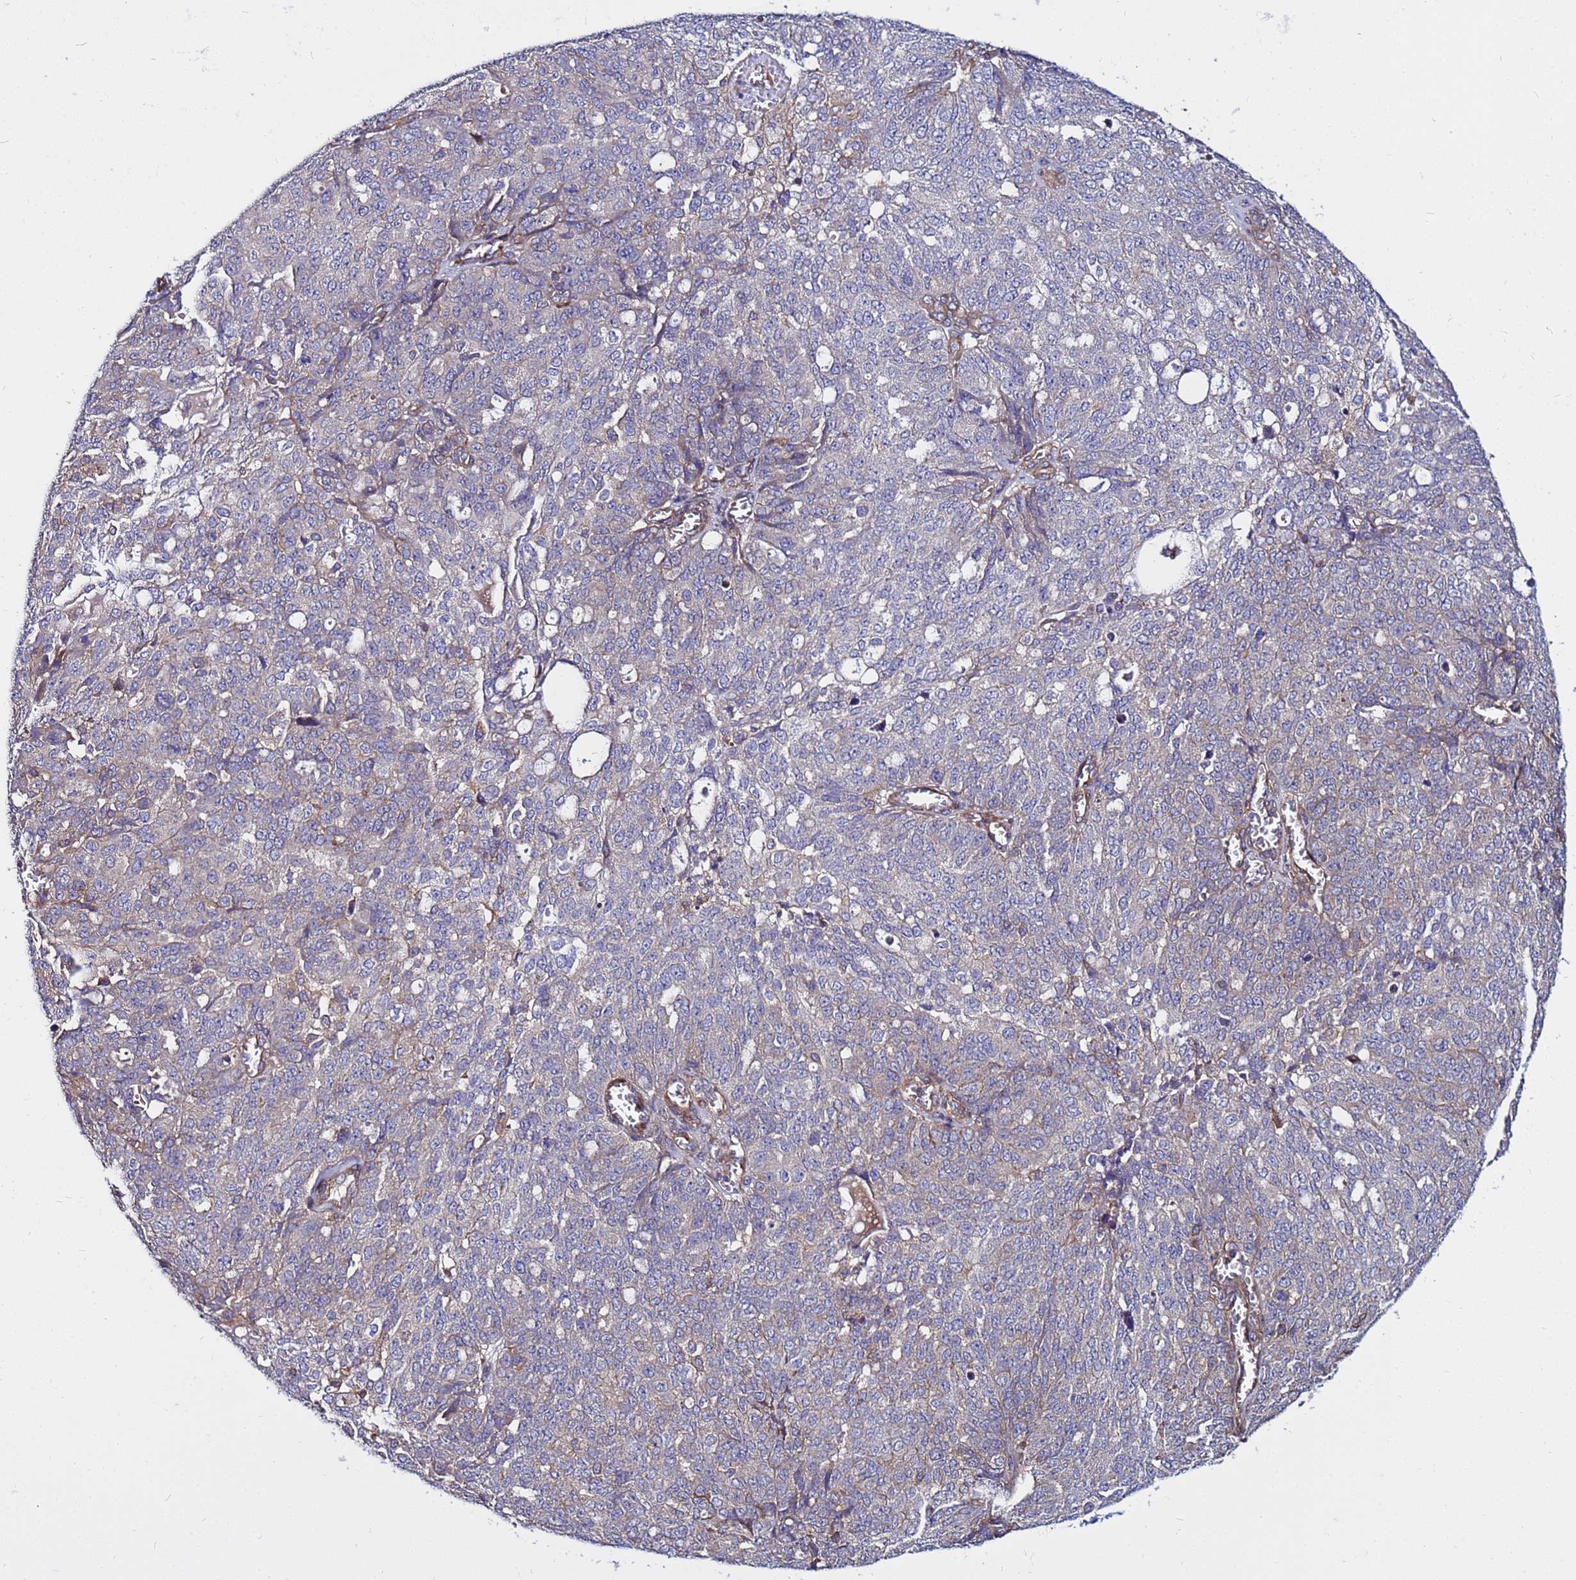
{"staining": {"intensity": "weak", "quantity": "<25%", "location": "cytoplasmic/membranous"}, "tissue": "ovarian cancer", "cell_type": "Tumor cells", "image_type": "cancer", "snomed": [{"axis": "morphology", "description": "Cystadenocarcinoma, serous, NOS"}, {"axis": "topography", "description": "Soft tissue"}, {"axis": "topography", "description": "Ovary"}], "caption": "Immunohistochemical staining of human ovarian cancer reveals no significant positivity in tumor cells.", "gene": "STK38", "patient": {"sex": "female", "age": 57}}